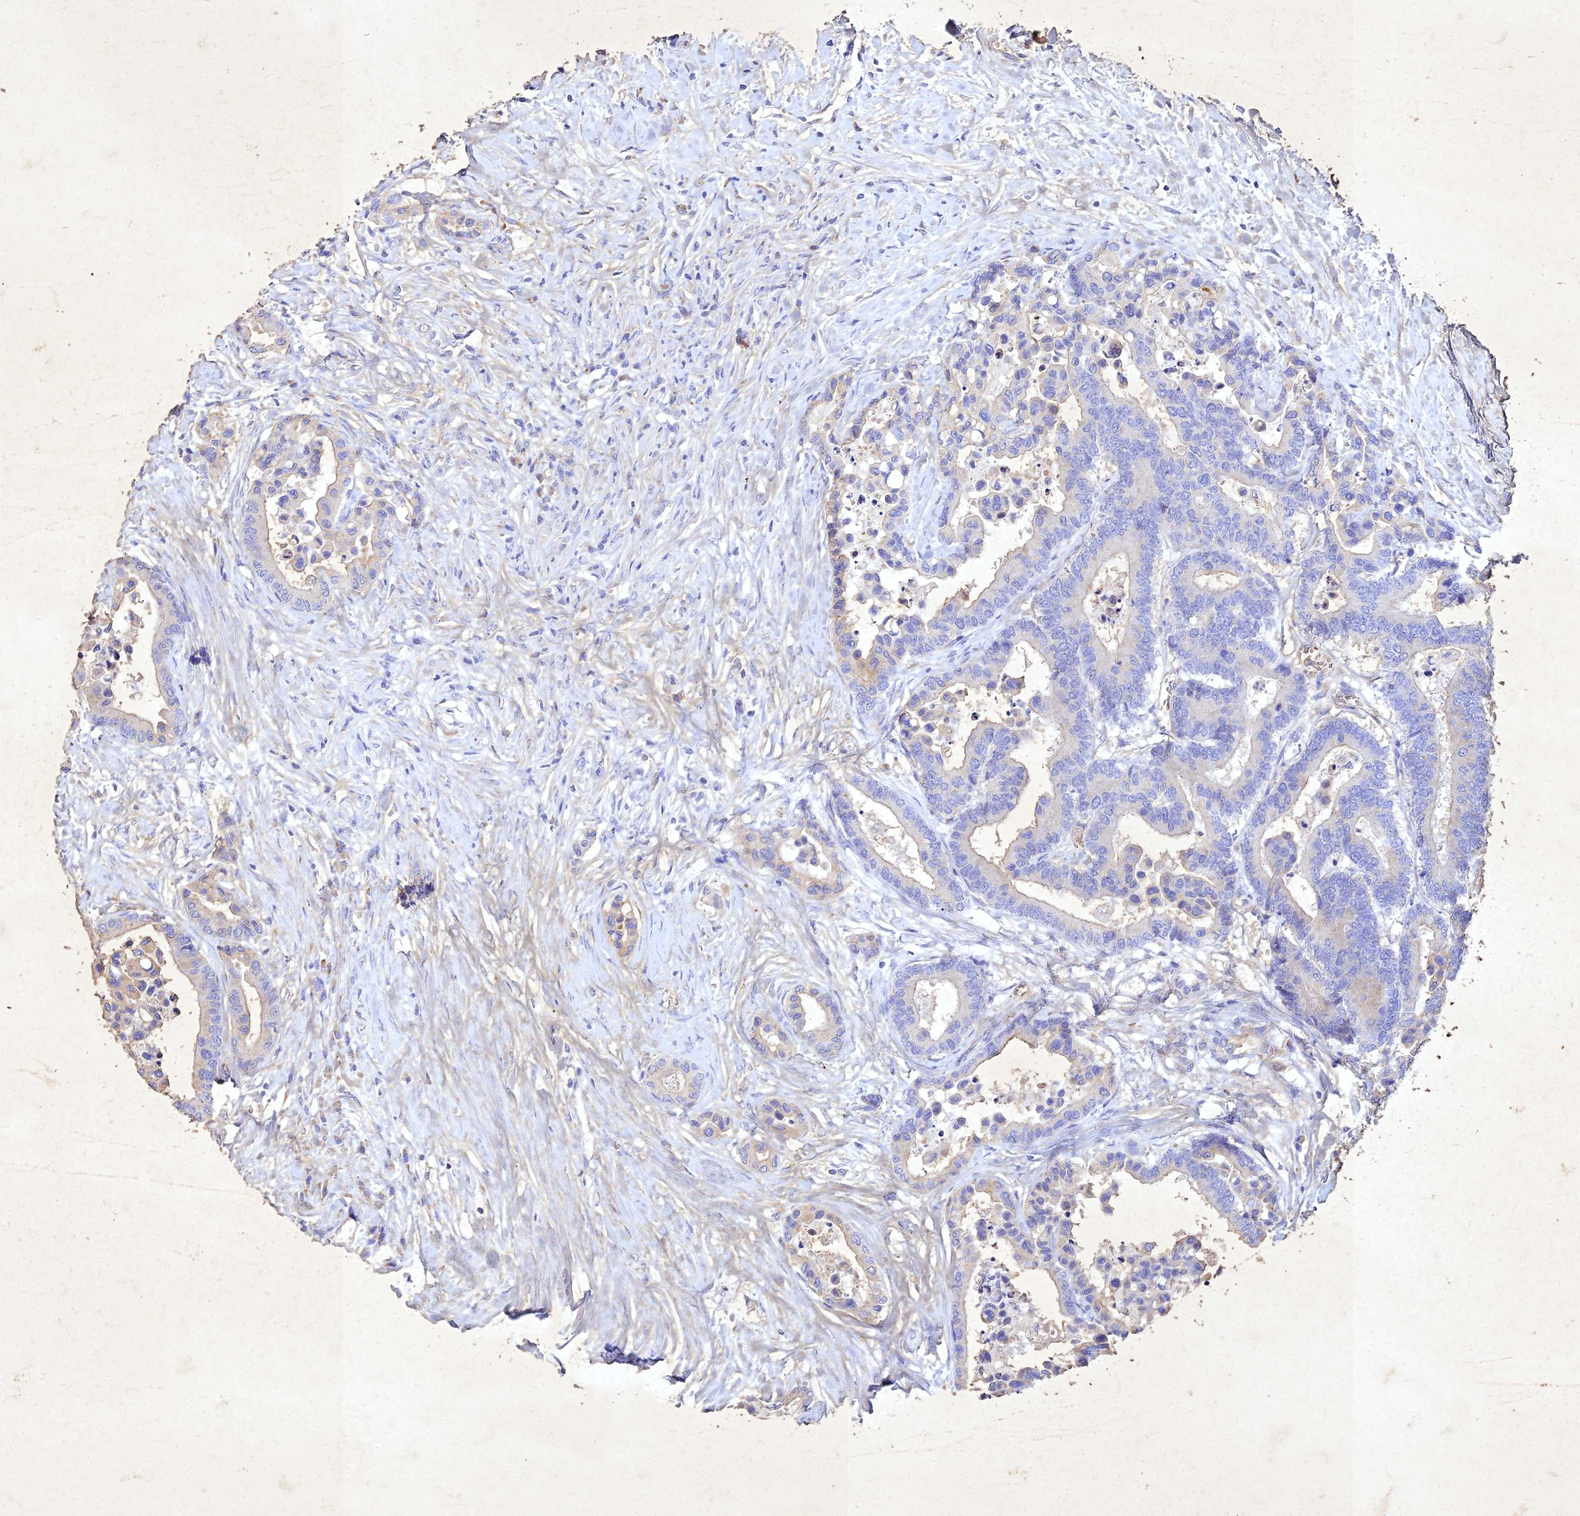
{"staining": {"intensity": "negative", "quantity": "none", "location": "none"}, "tissue": "colorectal cancer", "cell_type": "Tumor cells", "image_type": "cancer", "snomed": [{"axis": "morphology", "description": "Normal tissue, NOS"}, {"axis": "morphology", "description": "Adenocarcinoma, NOS"}, {"axis": "topography", "description": "Colon"}], "caption": "IHC of human colorectal cancer exhibits no staining in tumor cells. (DAB (3,3'-diaminobenzidine) immunohistochemistry visualized using brightfield microscopy, high magnification).", "gene": "NDUFV1", "patient": {"sex": "male", "age": 82}}